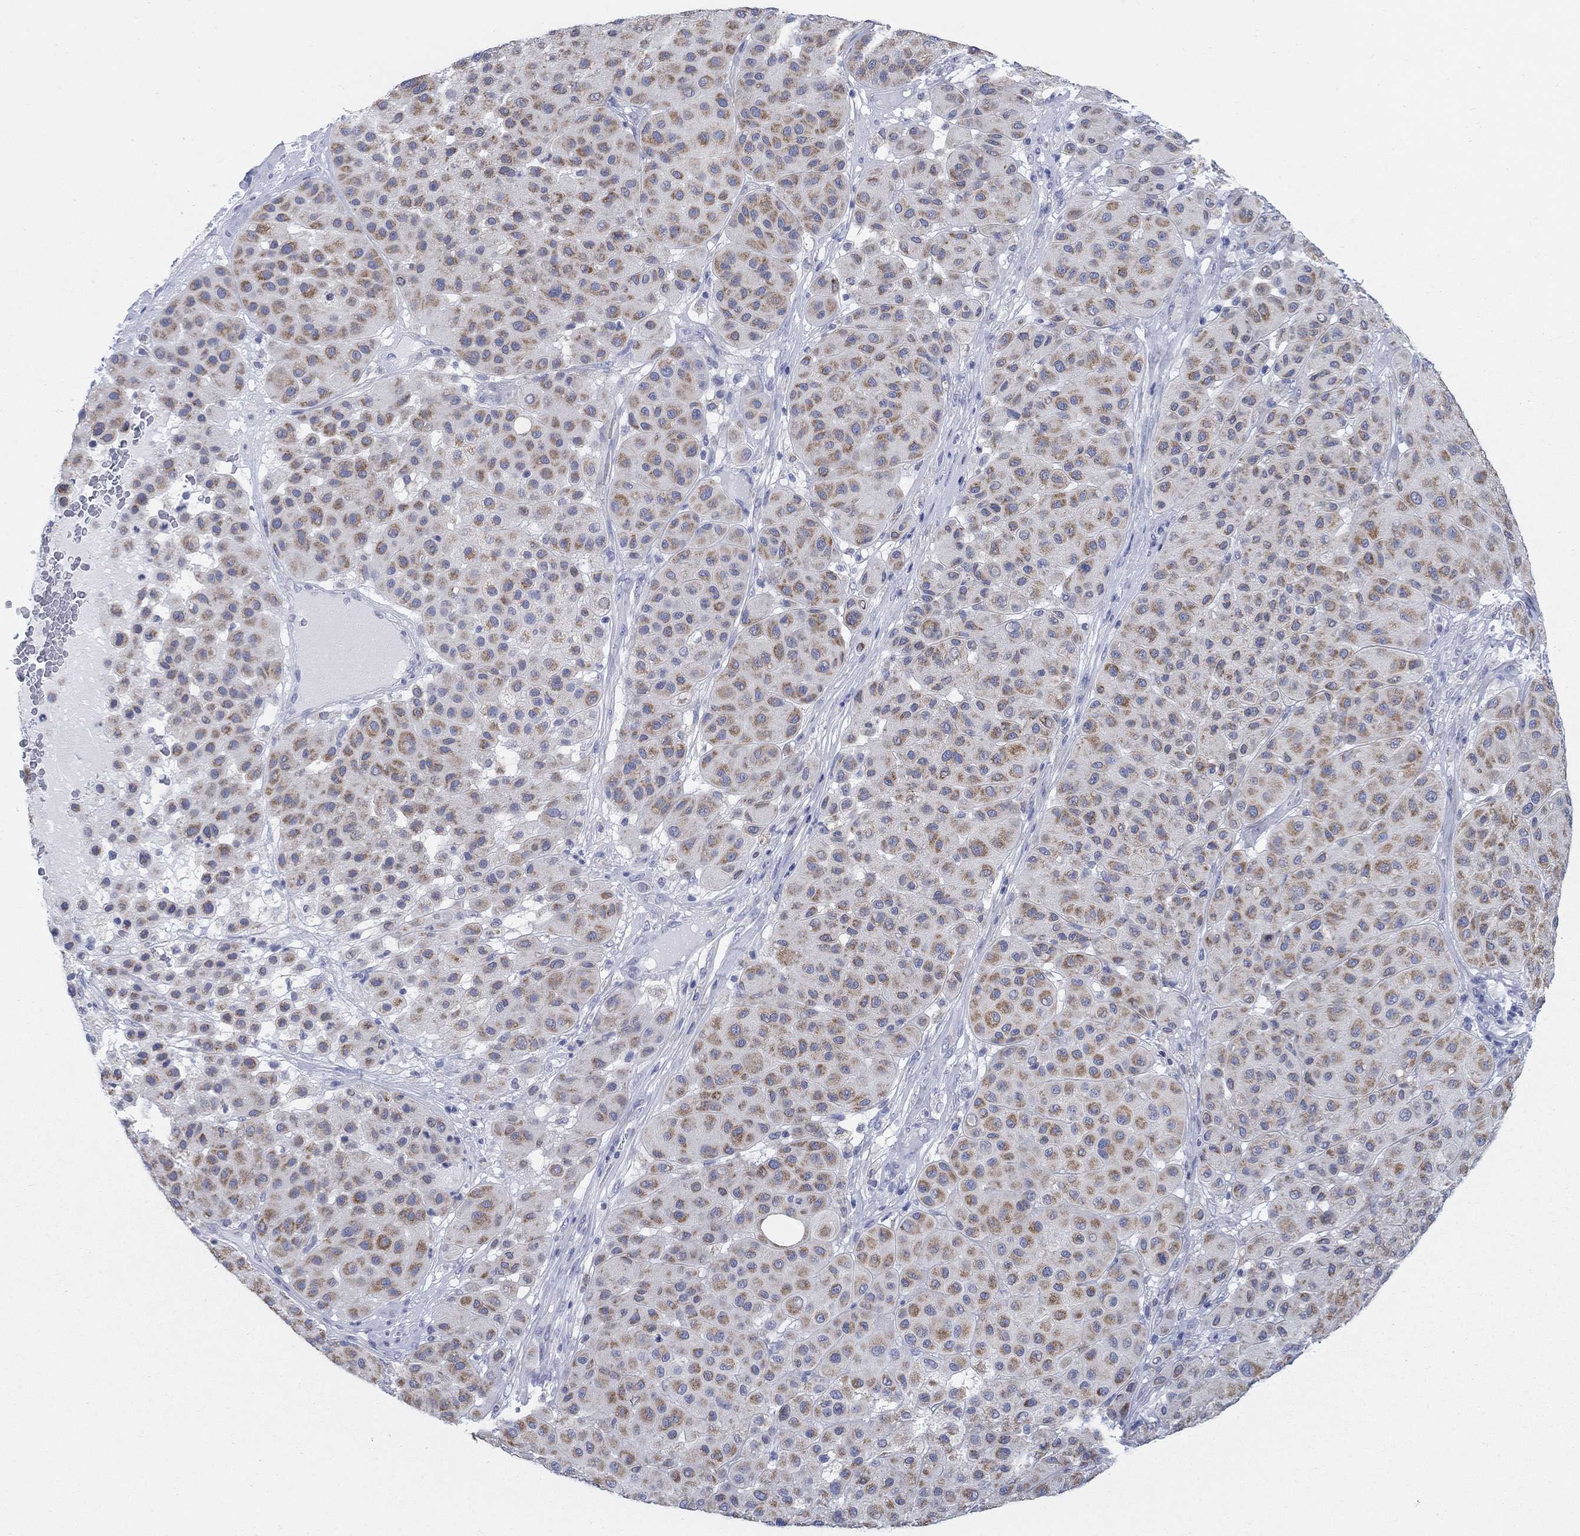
{"staining": {"intensity": "moderate", "quantity": ">75%", "location": "cytoplasmic/membranous"}, "tissue": "melanoma", "cell_type": "Tumor cells", "image_type": "cancer", "snomed": [{"axis": "morphology", "description": "Malignant melanoma, Metastatic site"}, {"axis": "topography", "description": "Smooth muscle"}], "caption": "This histopathology image shows immunohistochemistry (IHC) staining of melanoma, with medium moderate cytoplasmic/membranous staining in approximately >75% of tumor cells.", "gene": "SCCPDH", "patient": {"sex": "male", "age": 41}}